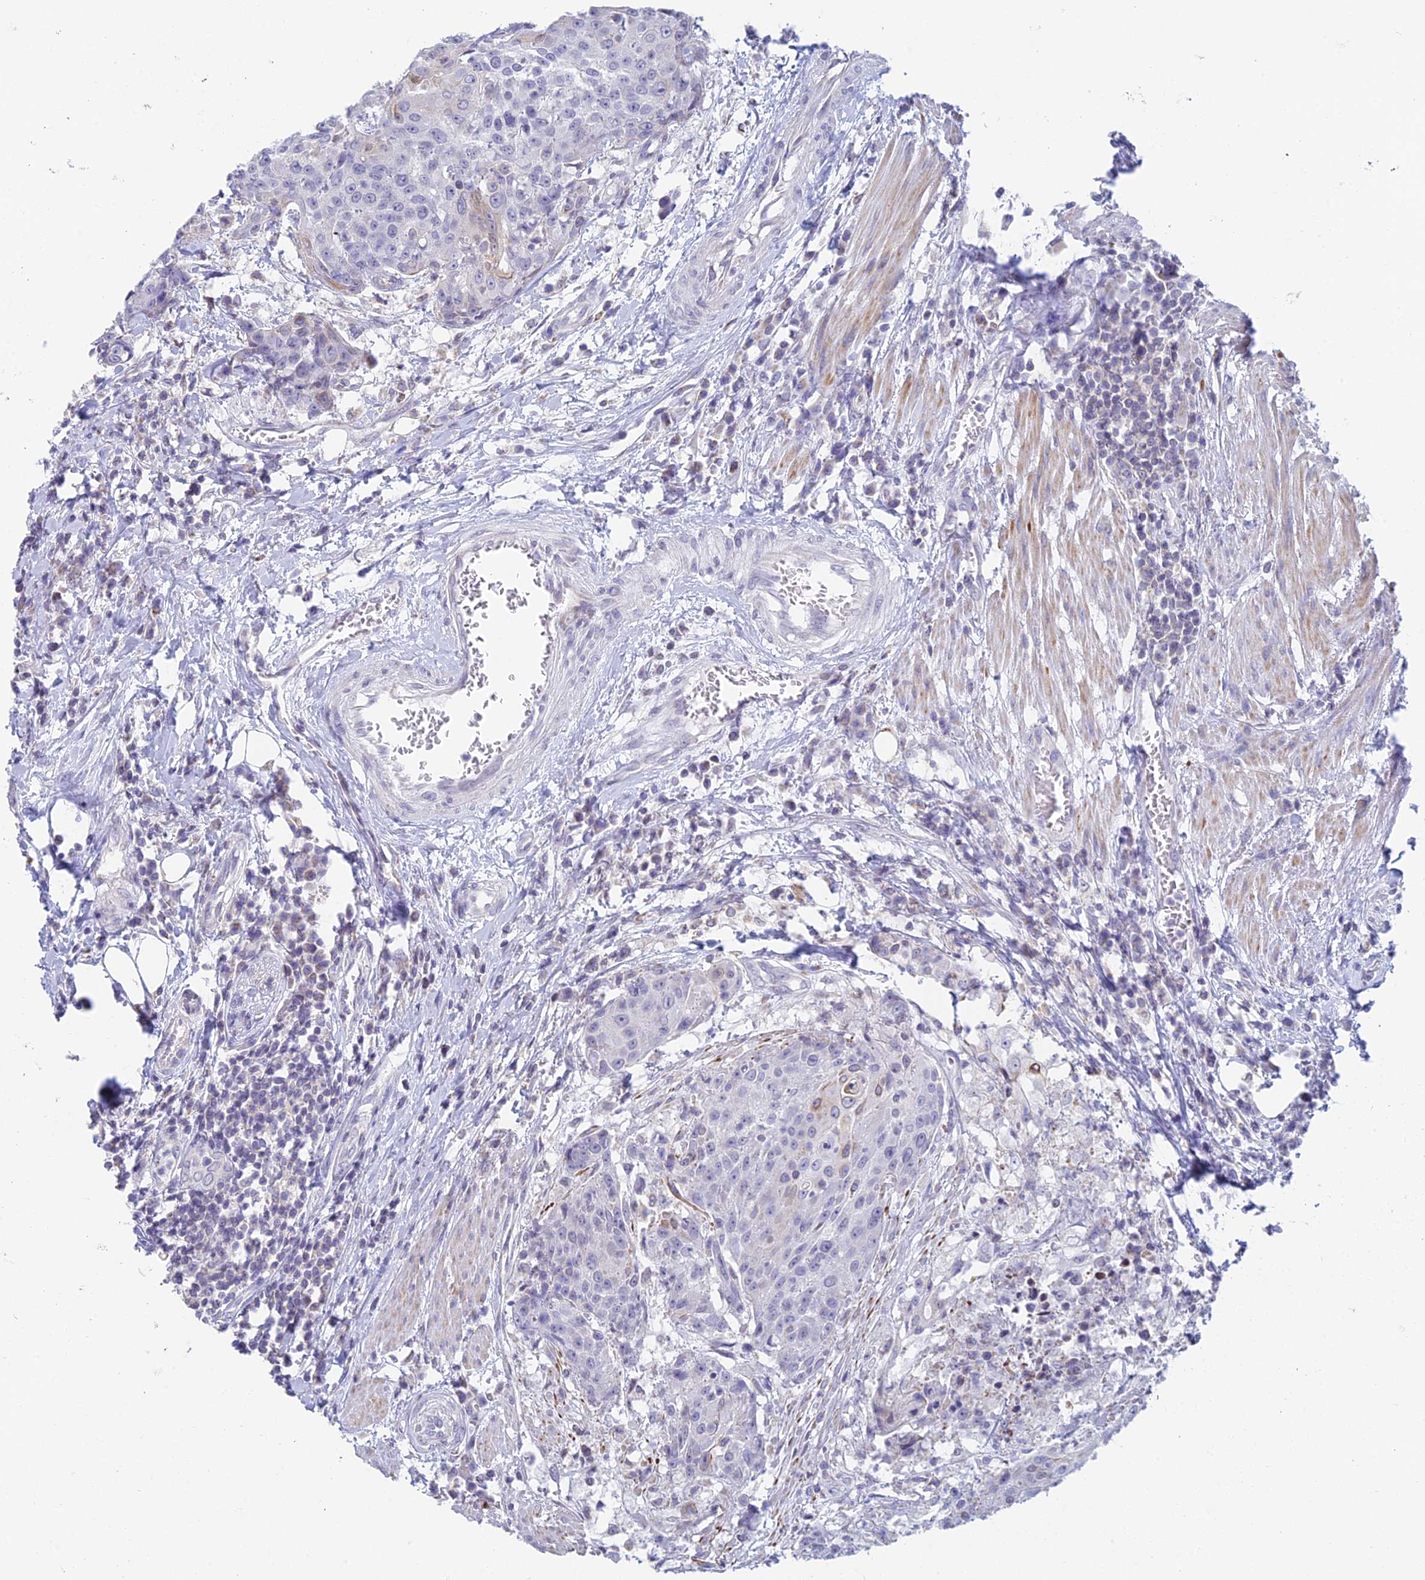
{"staining": {"intensity": "negative", "quantity": "none", "location": "none"}, "tissue": "urothelial cancer", "cell_type": "Tumor cells", "image_type": "cancer", "snomed": [{"axis": "morphology", "description": "Urothelial carcinoma, High grade"}, {"axis": "topography", "description": "Urinary bladder"}], "caption": "Urothelial carcinoma (high-grade) stained for a protein using IHC exhibits no staining tumor cells.", "gene": "REXO5", "patient": {"sex": "female", "age": 63}}